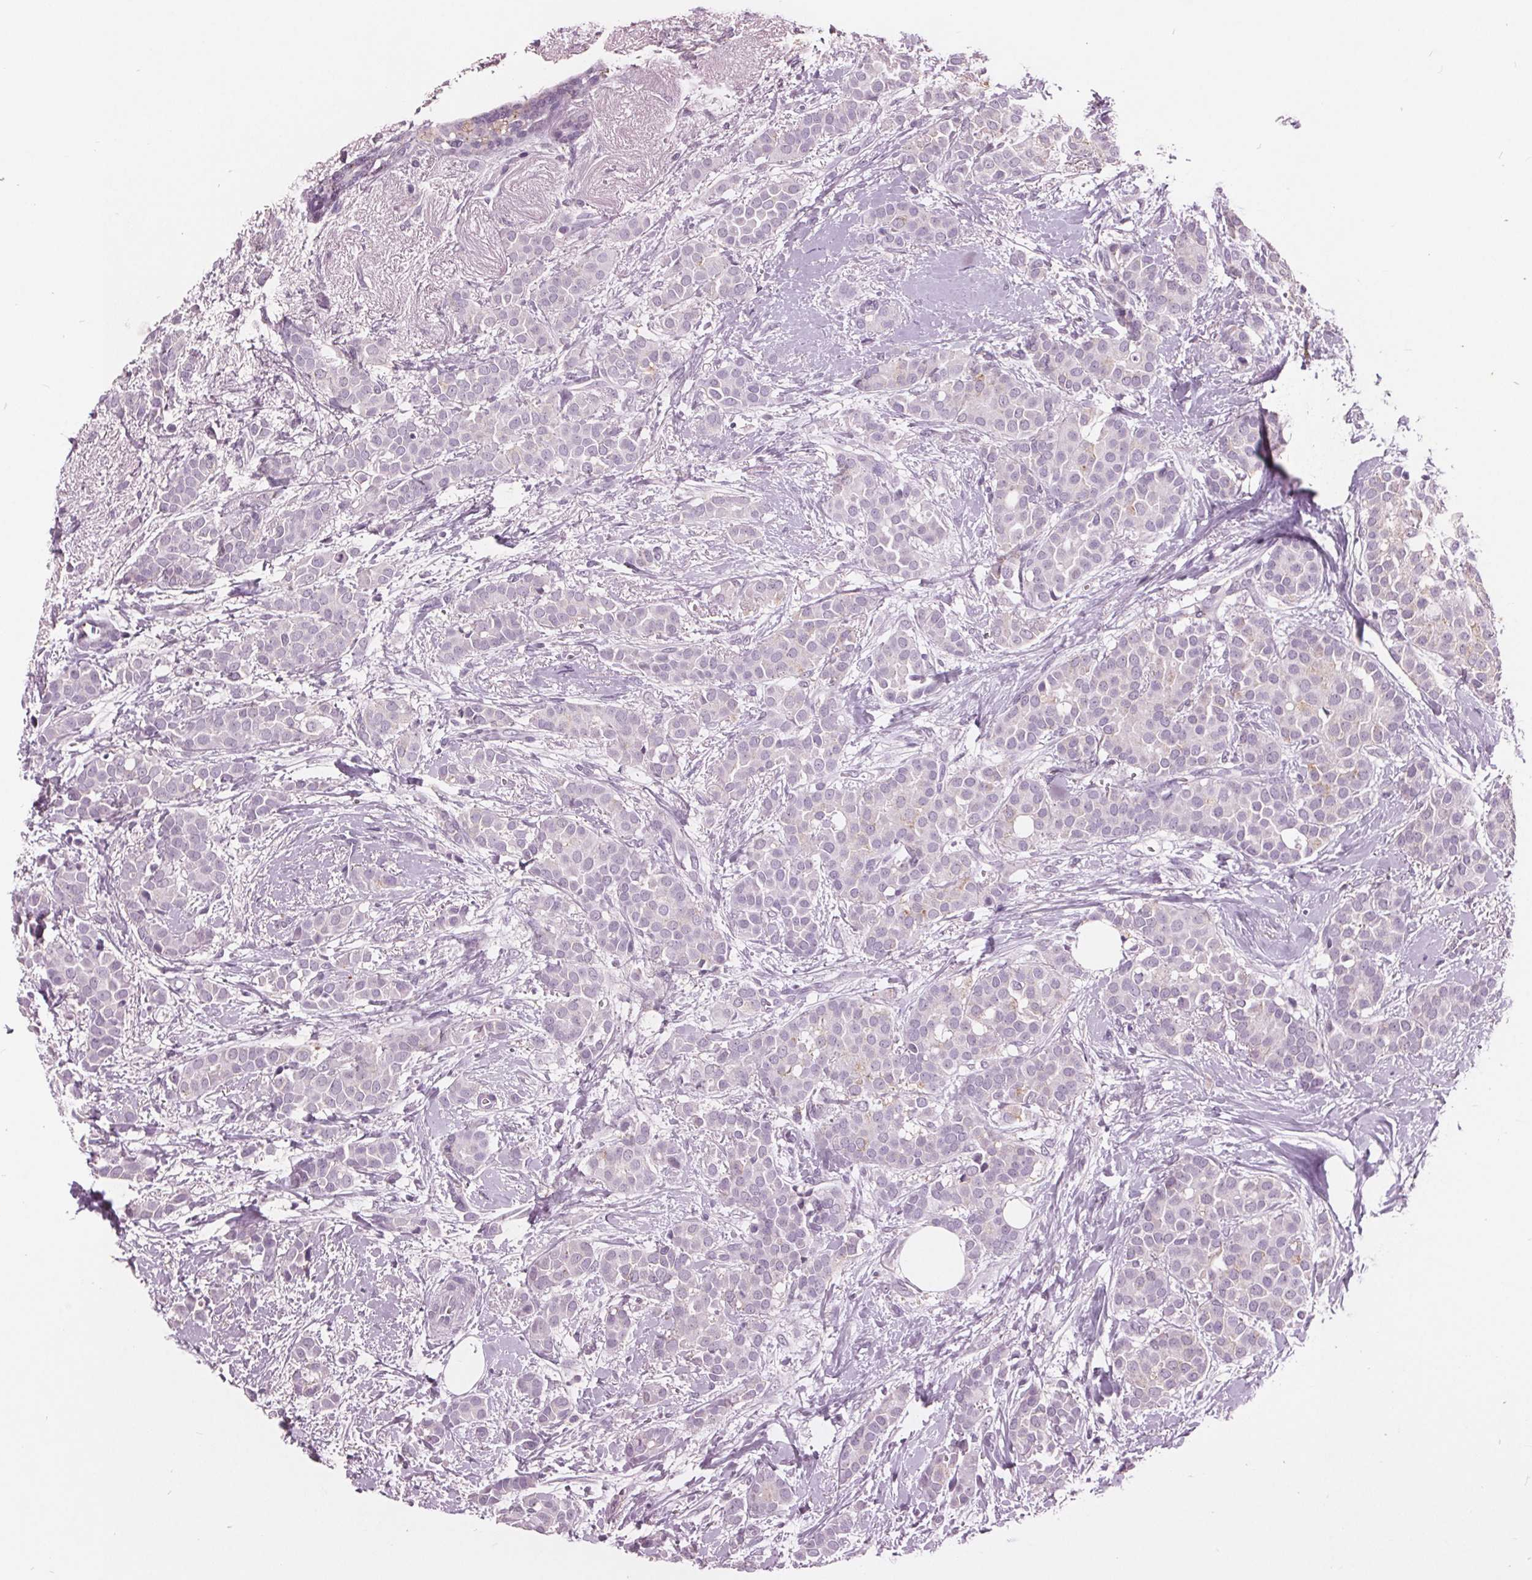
{"staining": {"intensity": "negative", "quantity": "none", "location": "none"}, "tissue": "breast cancer", "cell_type": "Tumor cells", "image_type": "cancer", "snomed": [{"axis": "morphology", "description": "Duct carcinoma"}, {"axis": "topography", "description": "Breast"}], "caption": "High power microscopy micrograph of an immunohistochemistry (IHC) image of breast cancer (infiltrating ductal carcinoma), revealing no significant positivity in tumor cells.", "gene": "PTPN14", "patient": {"sex": "female", "age": 79}}